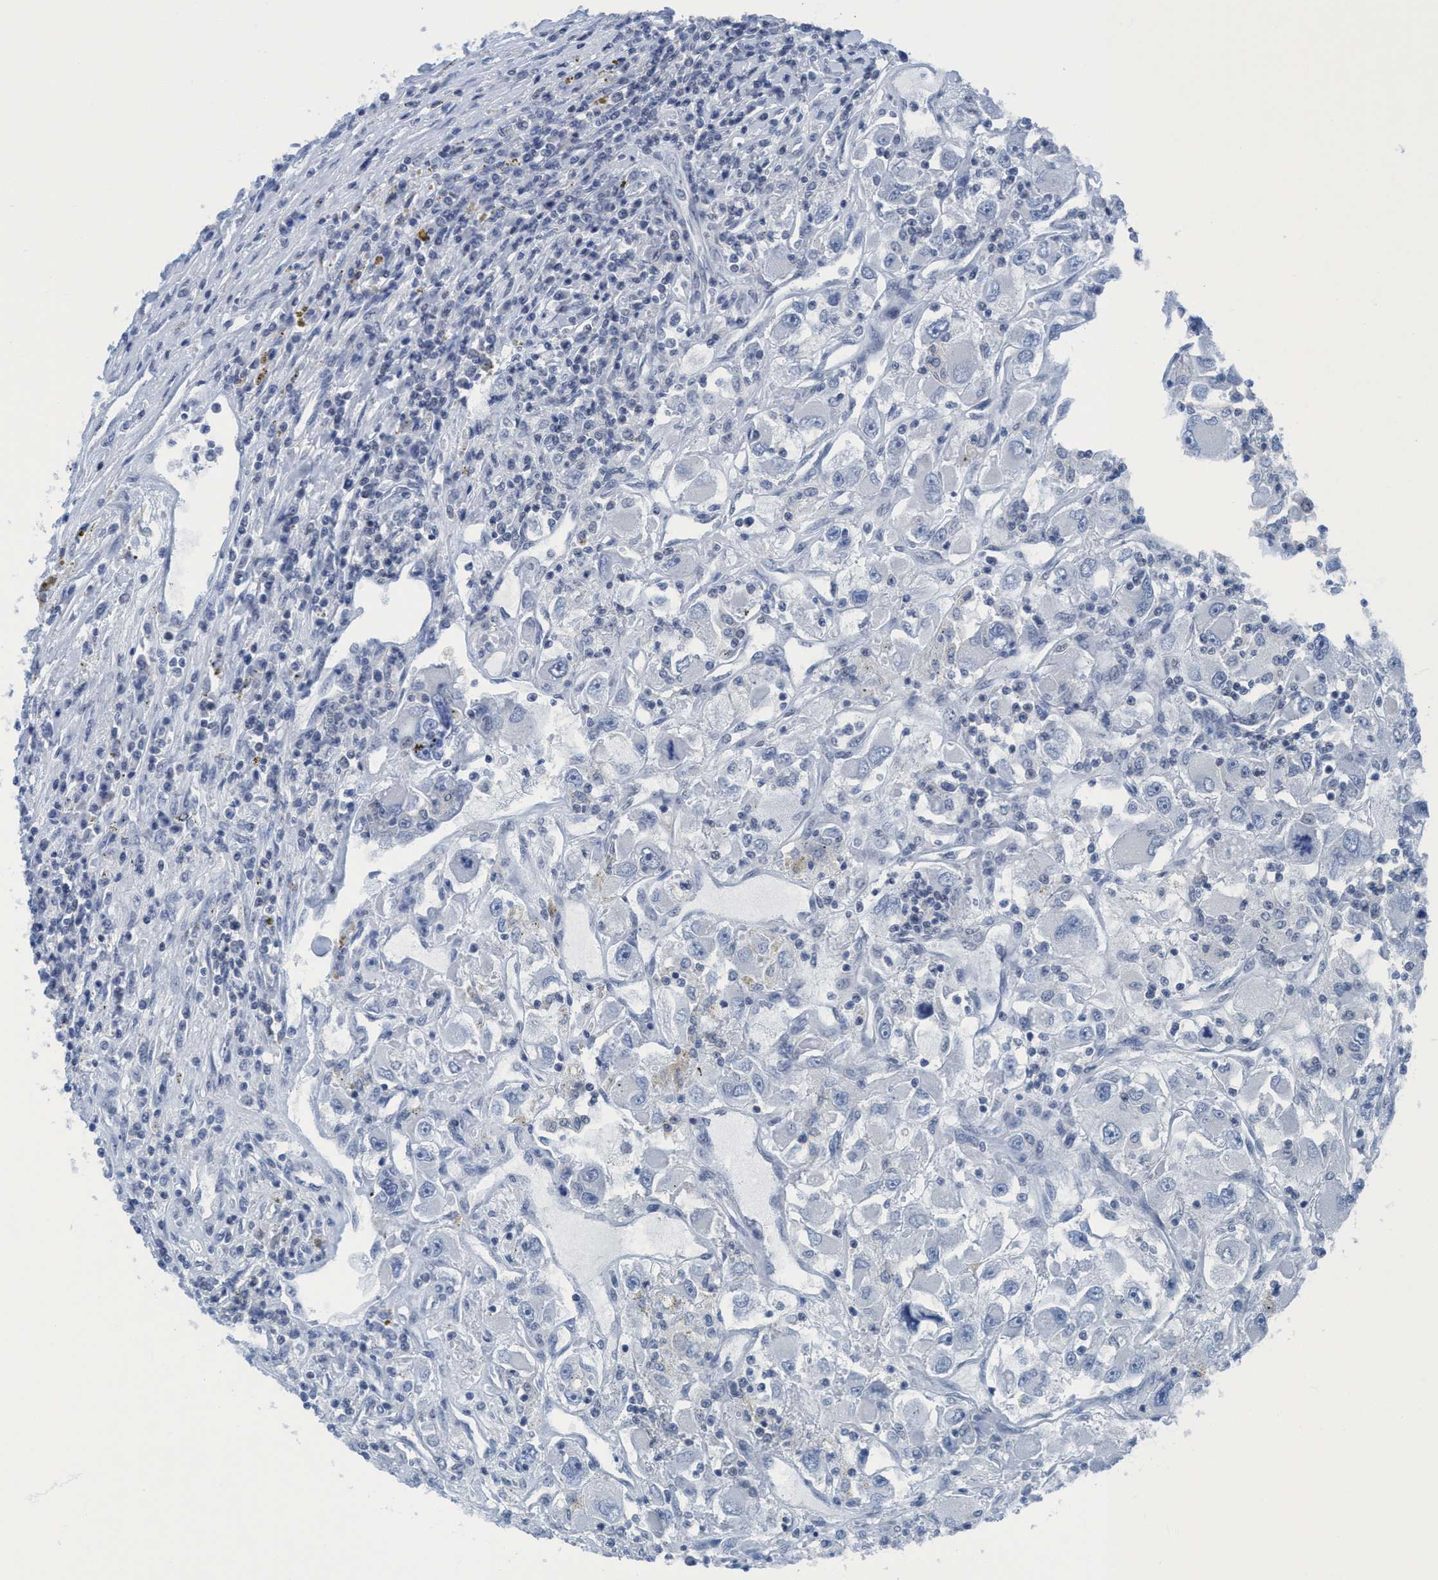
{"staining": {"intensity": "negative", "quantity": "none", "location": "none"}, "tissue": "renal cancer", "cell_type": "Tumor cells", "image_type": "cancer", "snomed": [{"axis": "morphology", "description": "Adenocarcinoma, NOS"}, {"axis": "topography", "description": "Kidney"}], "caption": "IHC photomicrograph of neoplastic tissue: human adenocarcinoma (renal) stained with DAB (3,3'-diaminobenzidine) shows no significant protein expression in tumor cells.", "gene": "DNAI1", "patient": {"sex": "female", "age": 52}}